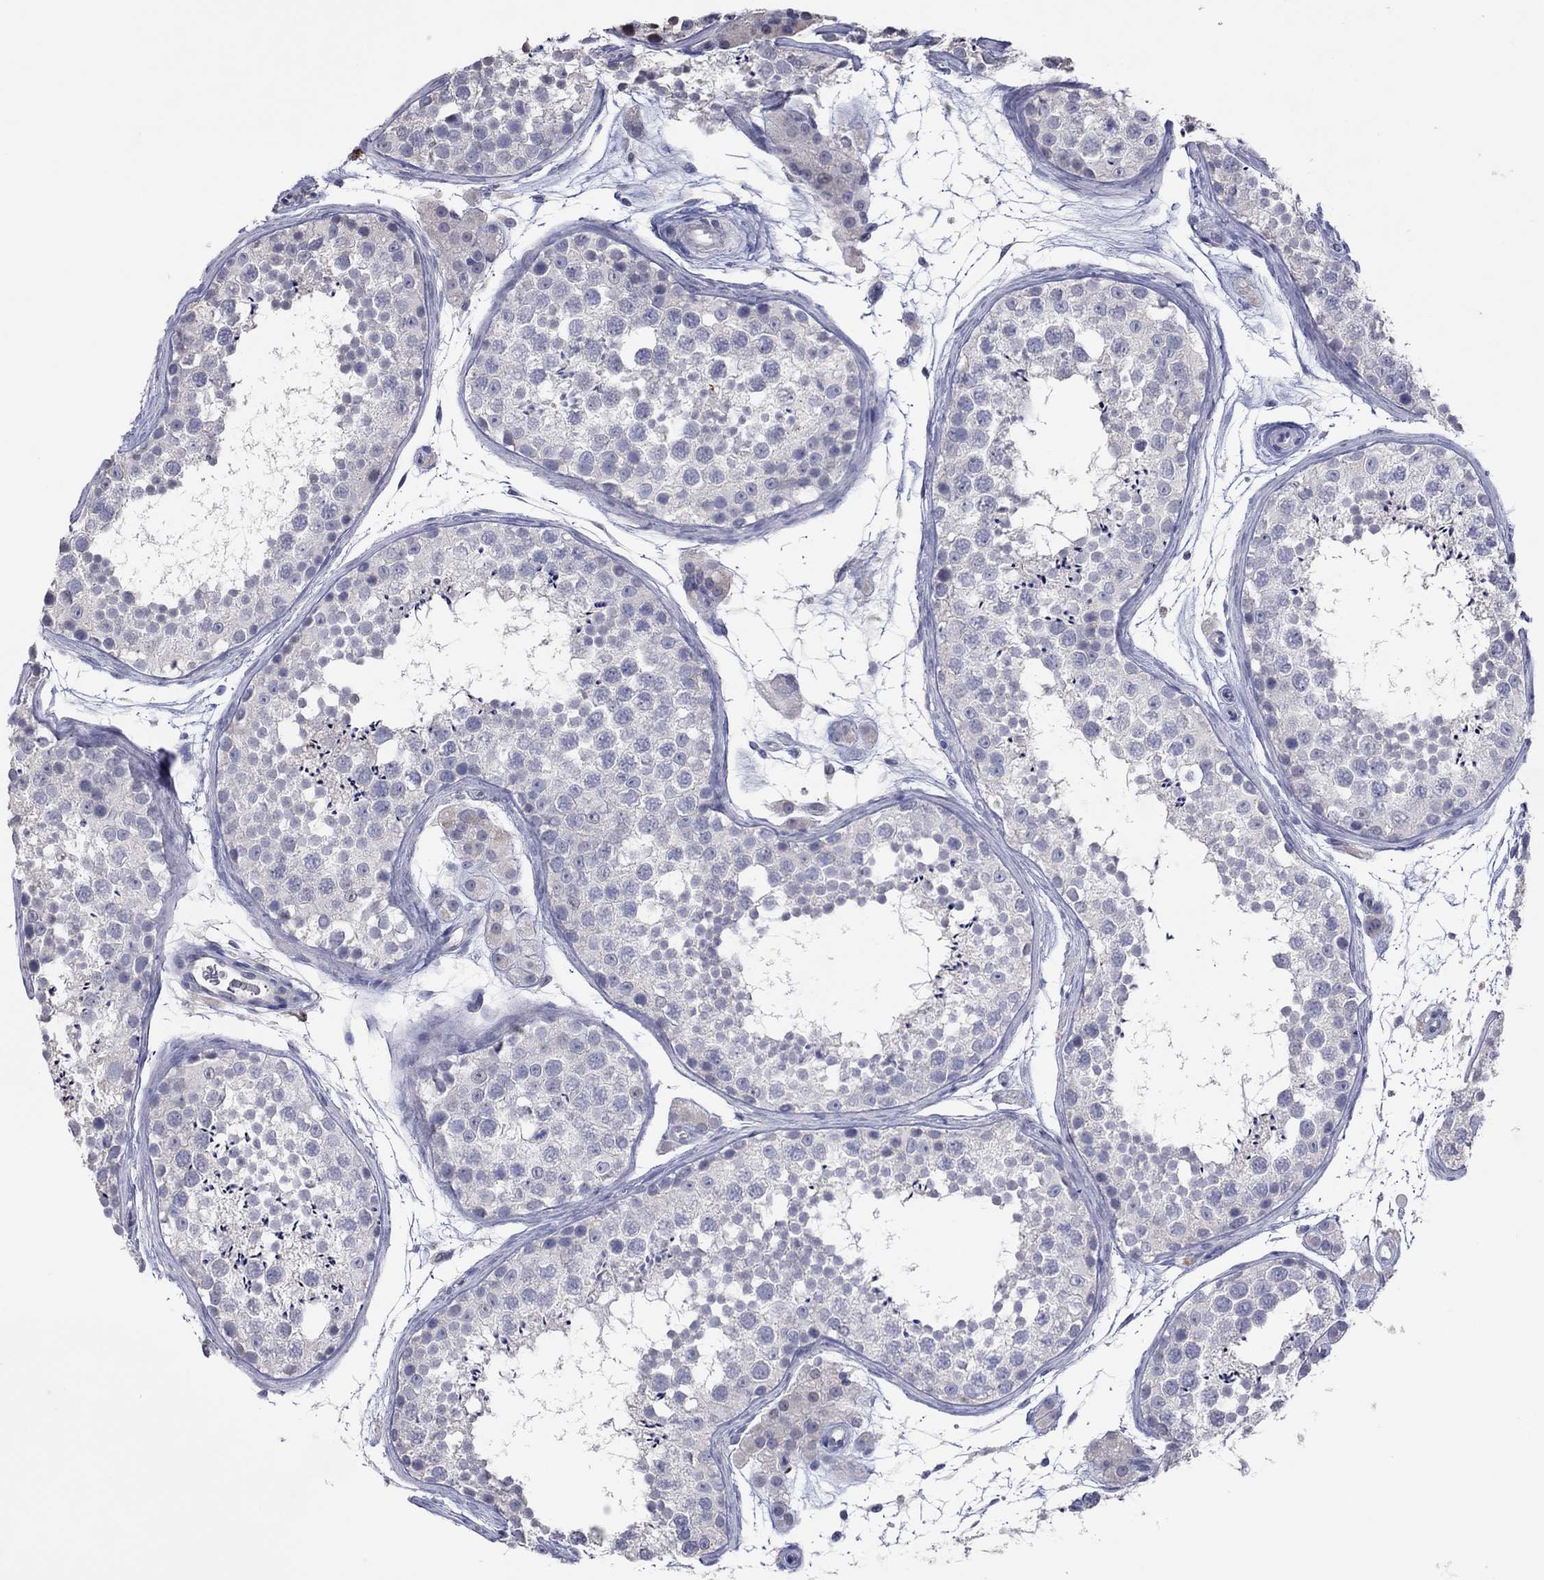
{"staining": {"intensity": "negative", "quantity": "none", "location": "none"}, "tissue": "testis", "cell_type": "Cells in seminiferous ducts", "image_type": "normal", "snomed": [{"axis": "morphology", "description": "Normal tissue, NOS"}, {"axis": "topography", "description": "Testis"}], "caption": "The immunohistochemistry photomicrograph has no significant staining in cells in seminiferous ducts of testis. The staining is performed using DAB brown chromogen with nuclei counter-stained in using hematoxylin.", "gene": "CCL5", "patient": {"sex": "male", "age": 41}}